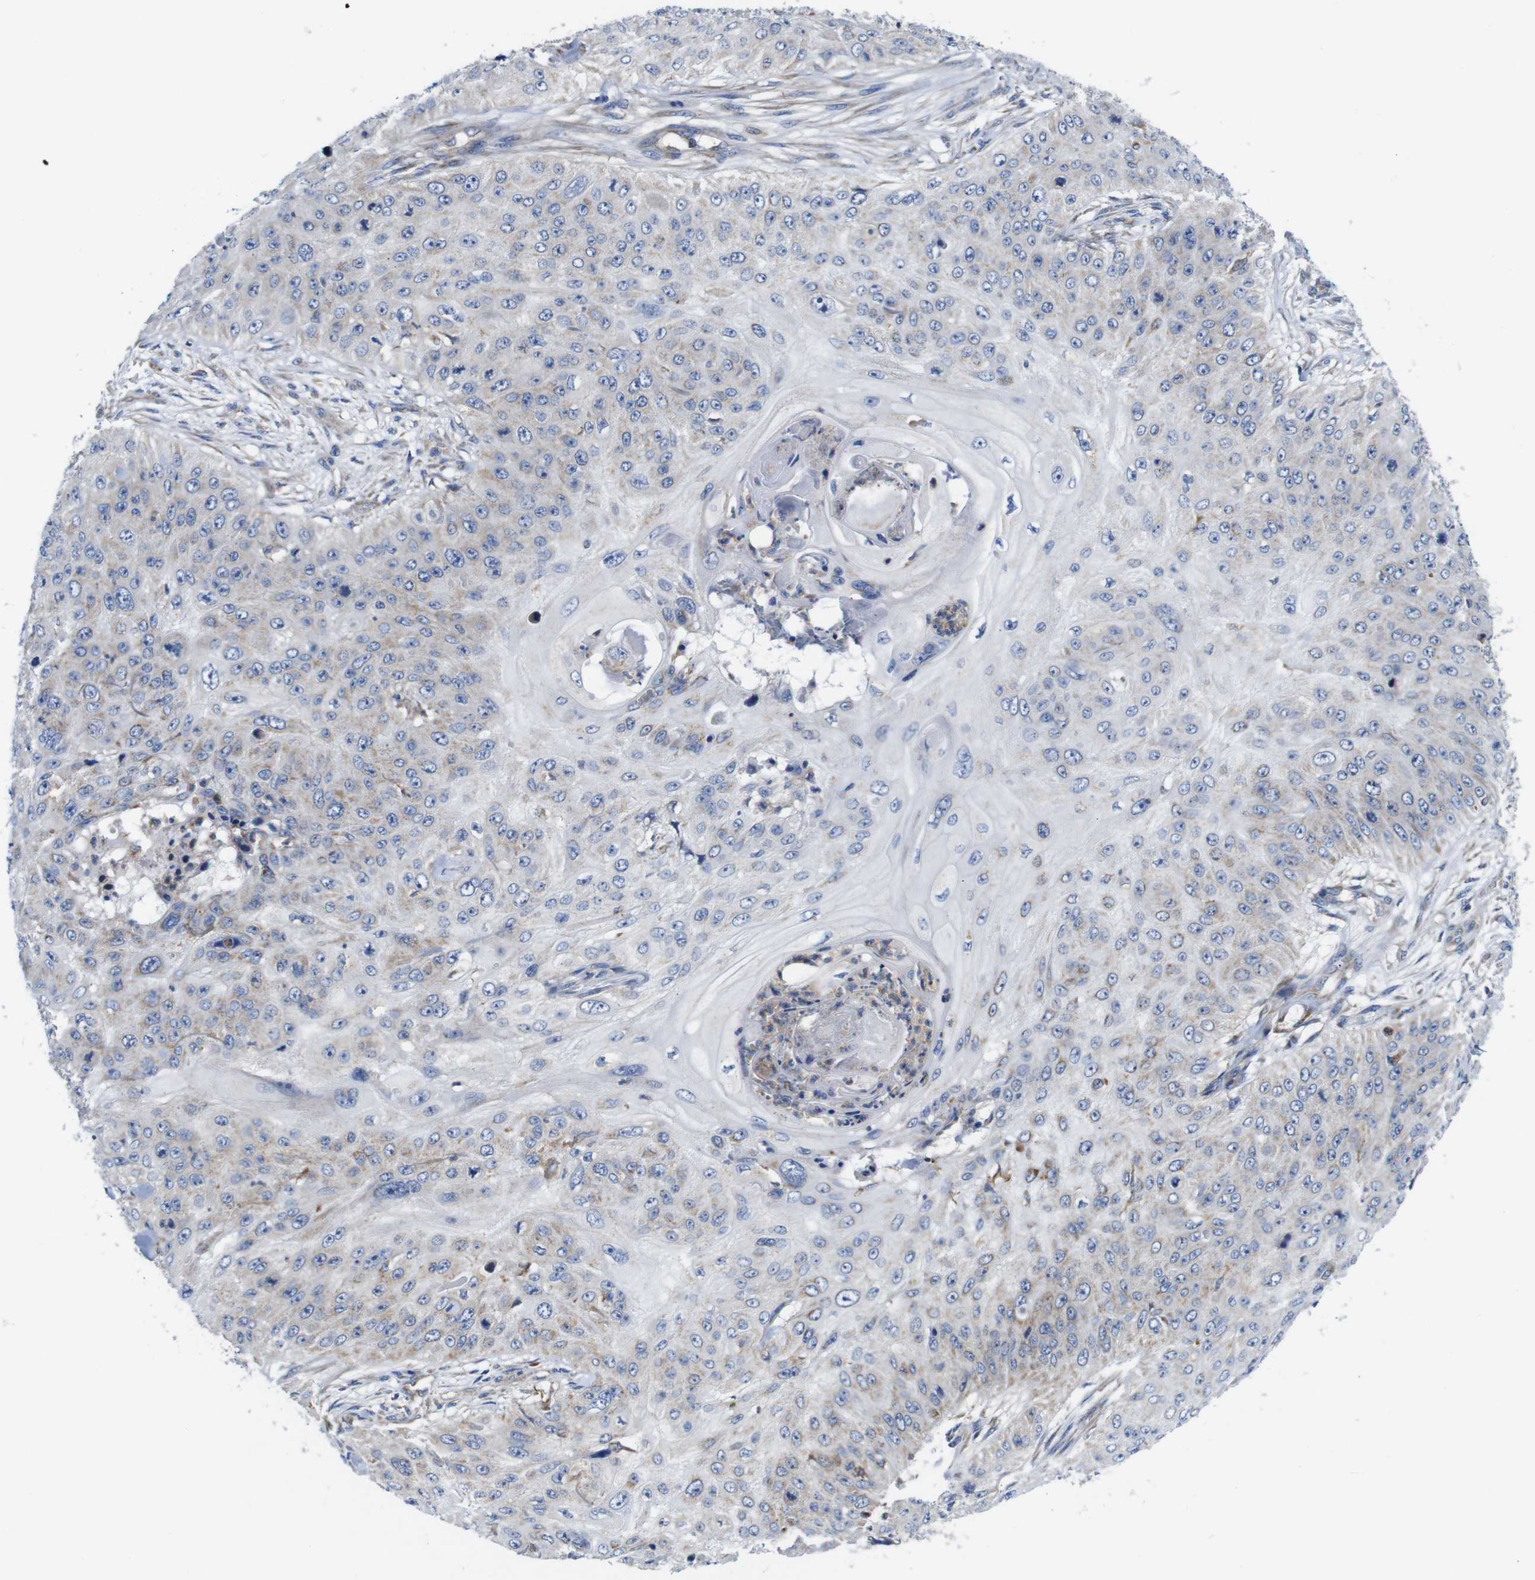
{"staining": {"intensity": "weak", "quantity": "25%-75%", "location": "cytoplasmic/membranous"}, "tissue": "skin cancer", "cell_type": "Tumor cells", "image_type": "cancer", "snomed": [{"axis": "morphology", "description": "Squamous cell carcinoma, NOS"}, {"axis": "topography", "description": "Skin"}], "caption": "IHC micrograph of neoplastic tissue: human squamous cell carcinoma (skin) stained using immunohistochemistry (IHC) demonstrates low levels of weak protein expression localized specifically in the cytoplasmic/membranous of tumor cells, appearing as a cytoplasmic/membranous brown color.", "gene": "PDCD1LG2", "patient": {"sex": "female", "age": 80}}